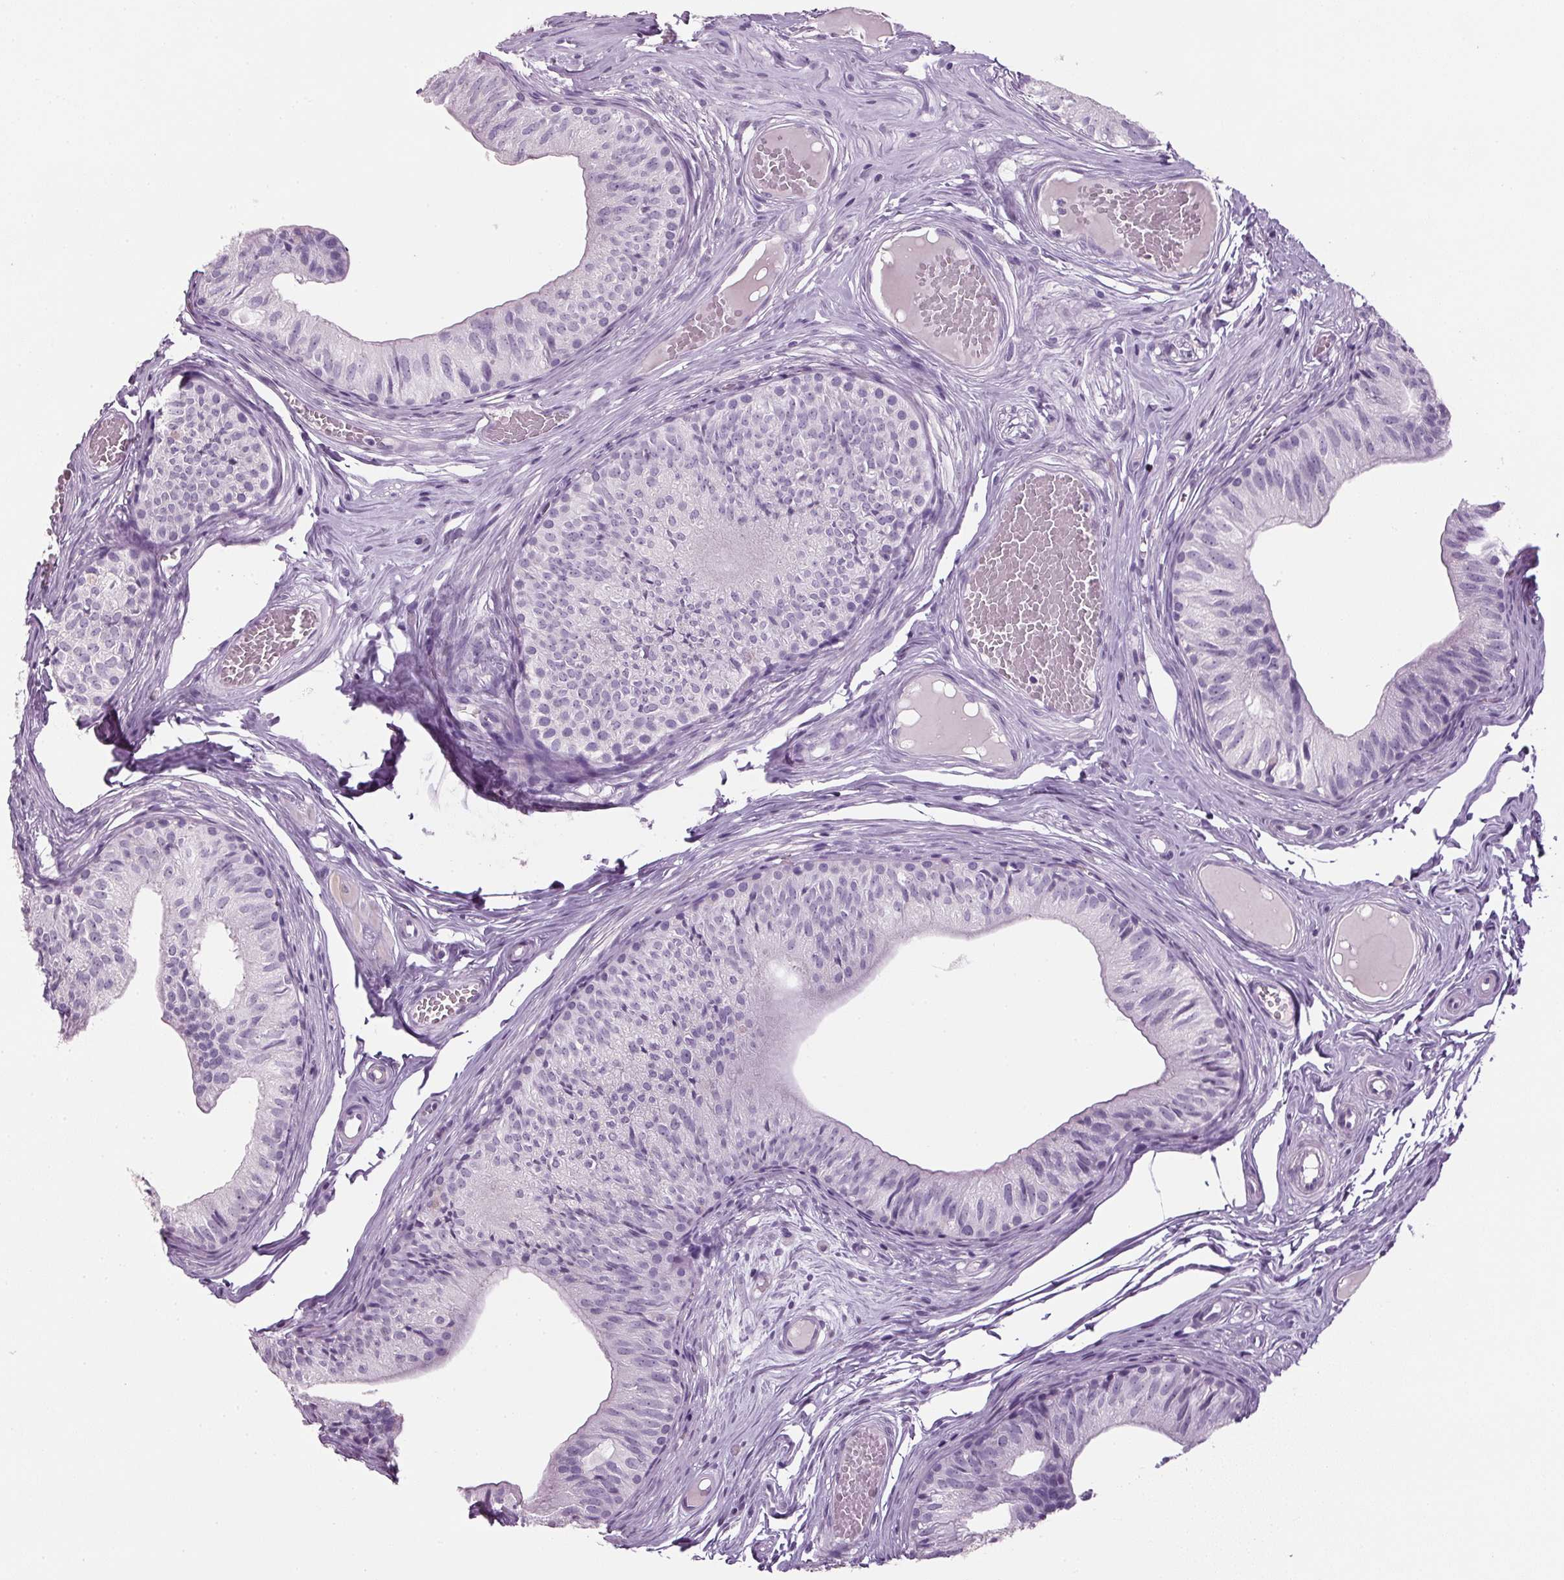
{"staining": {"intensity": "negative", "quantity": "none", "location": "none"}, "tissue": "epididymis", "cell_type": "Glandular cells", "image_type": "normal", "snomed": [{"axis": "morphology", "description": "Normal tissue, NOS"}, {"axis": "topography", "description": "Epididymis"}], "caption": "Immunohistochemistry of unremarkable epididymis displays no staining in glandular cells.", "gene": "PPP1R1A", "patient": {"sex": "male", "age": 25}}